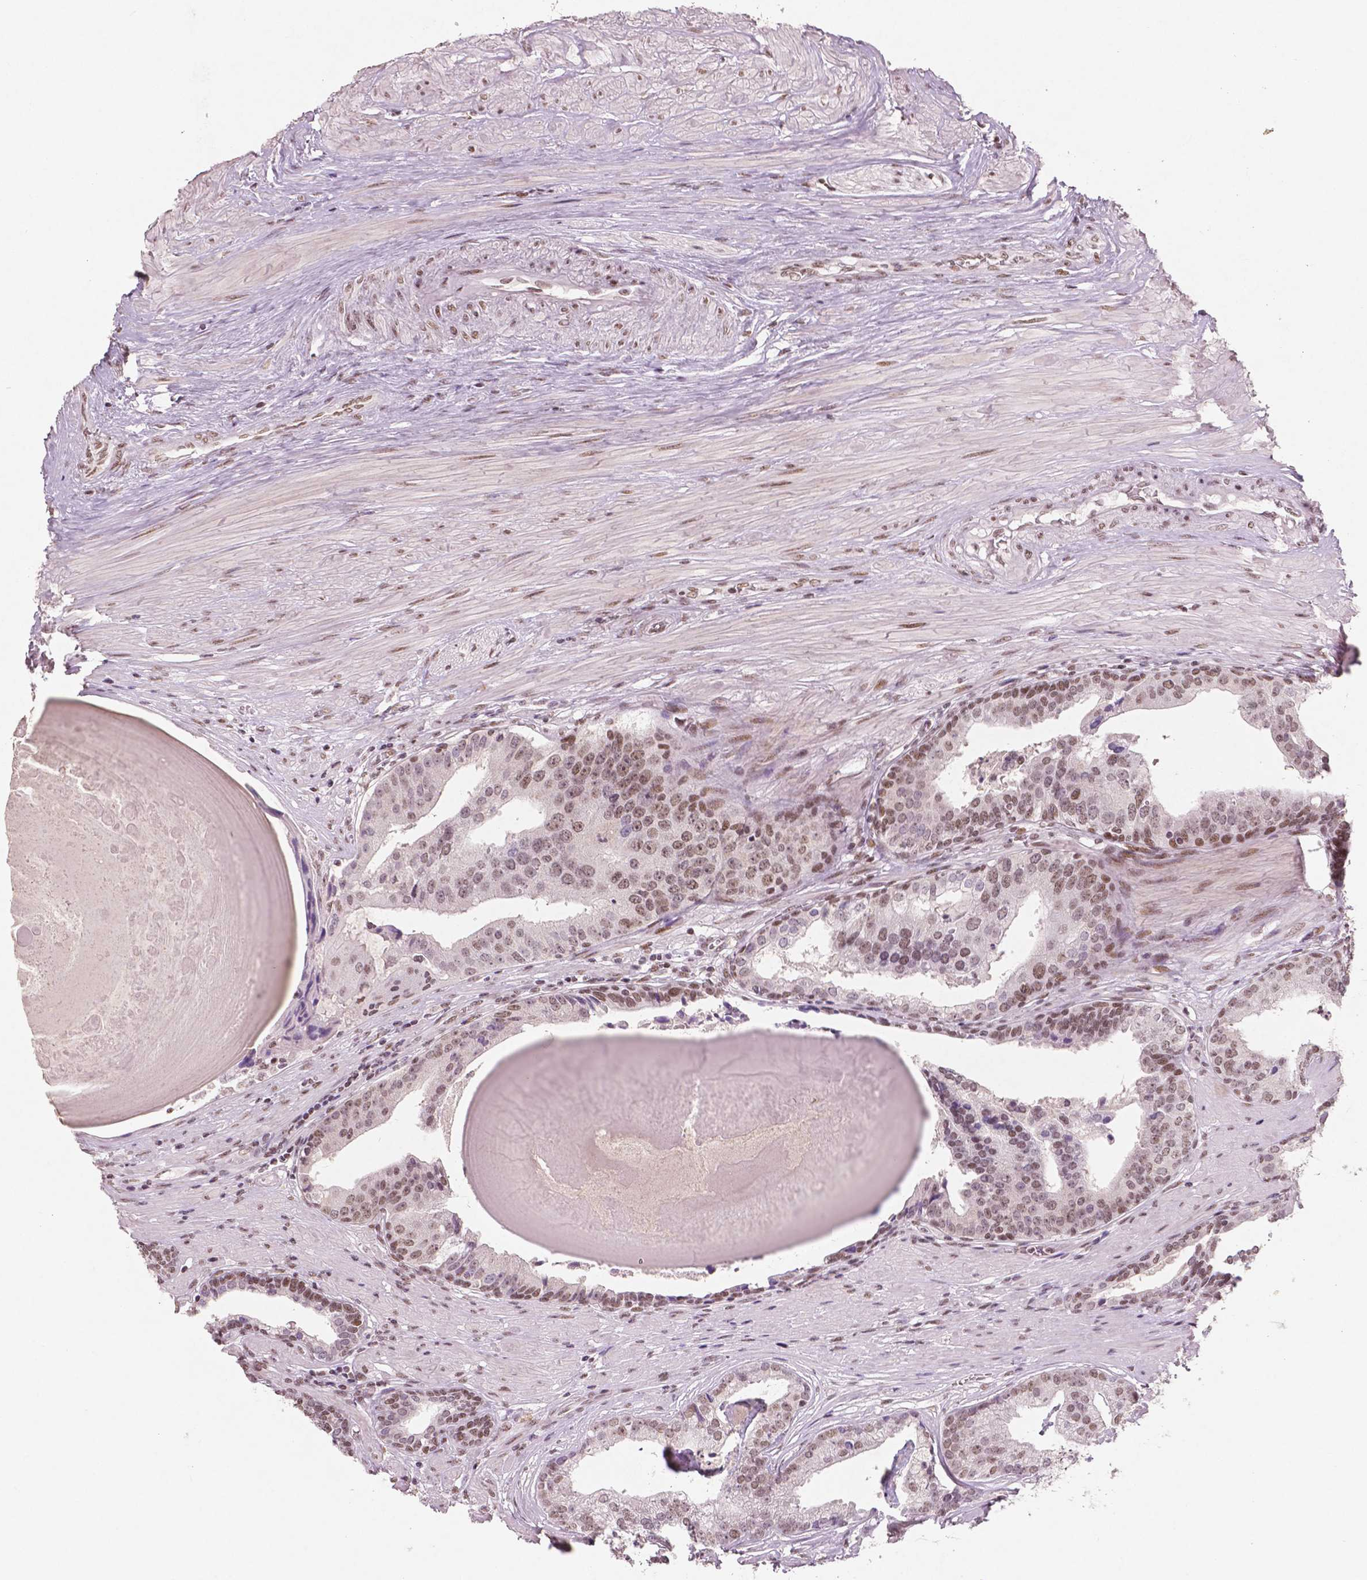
{"staining": {"intensity": "moderate", "quantity": ">75%", "location": "nuclear"}, "tissue": "prostate cancer", "cell_type": "Tumor cells", "image_type": "cancer", "snomed": [{"axis": "morphology", "description": "Adenocarcinoma, NOS"}, {"axis": "topography", "description": "Prostate and seminal vesicle, NOS"}, {"axis": "topography", "description": "Prostate"}], "caption": "Prostate cancer was stained to show a protein in brown. There is medium levels of moderate nuclear staining in about >75% of tumor cells.", "gene": "BRD4", "patient": {"sex": "male", "age": 44}}